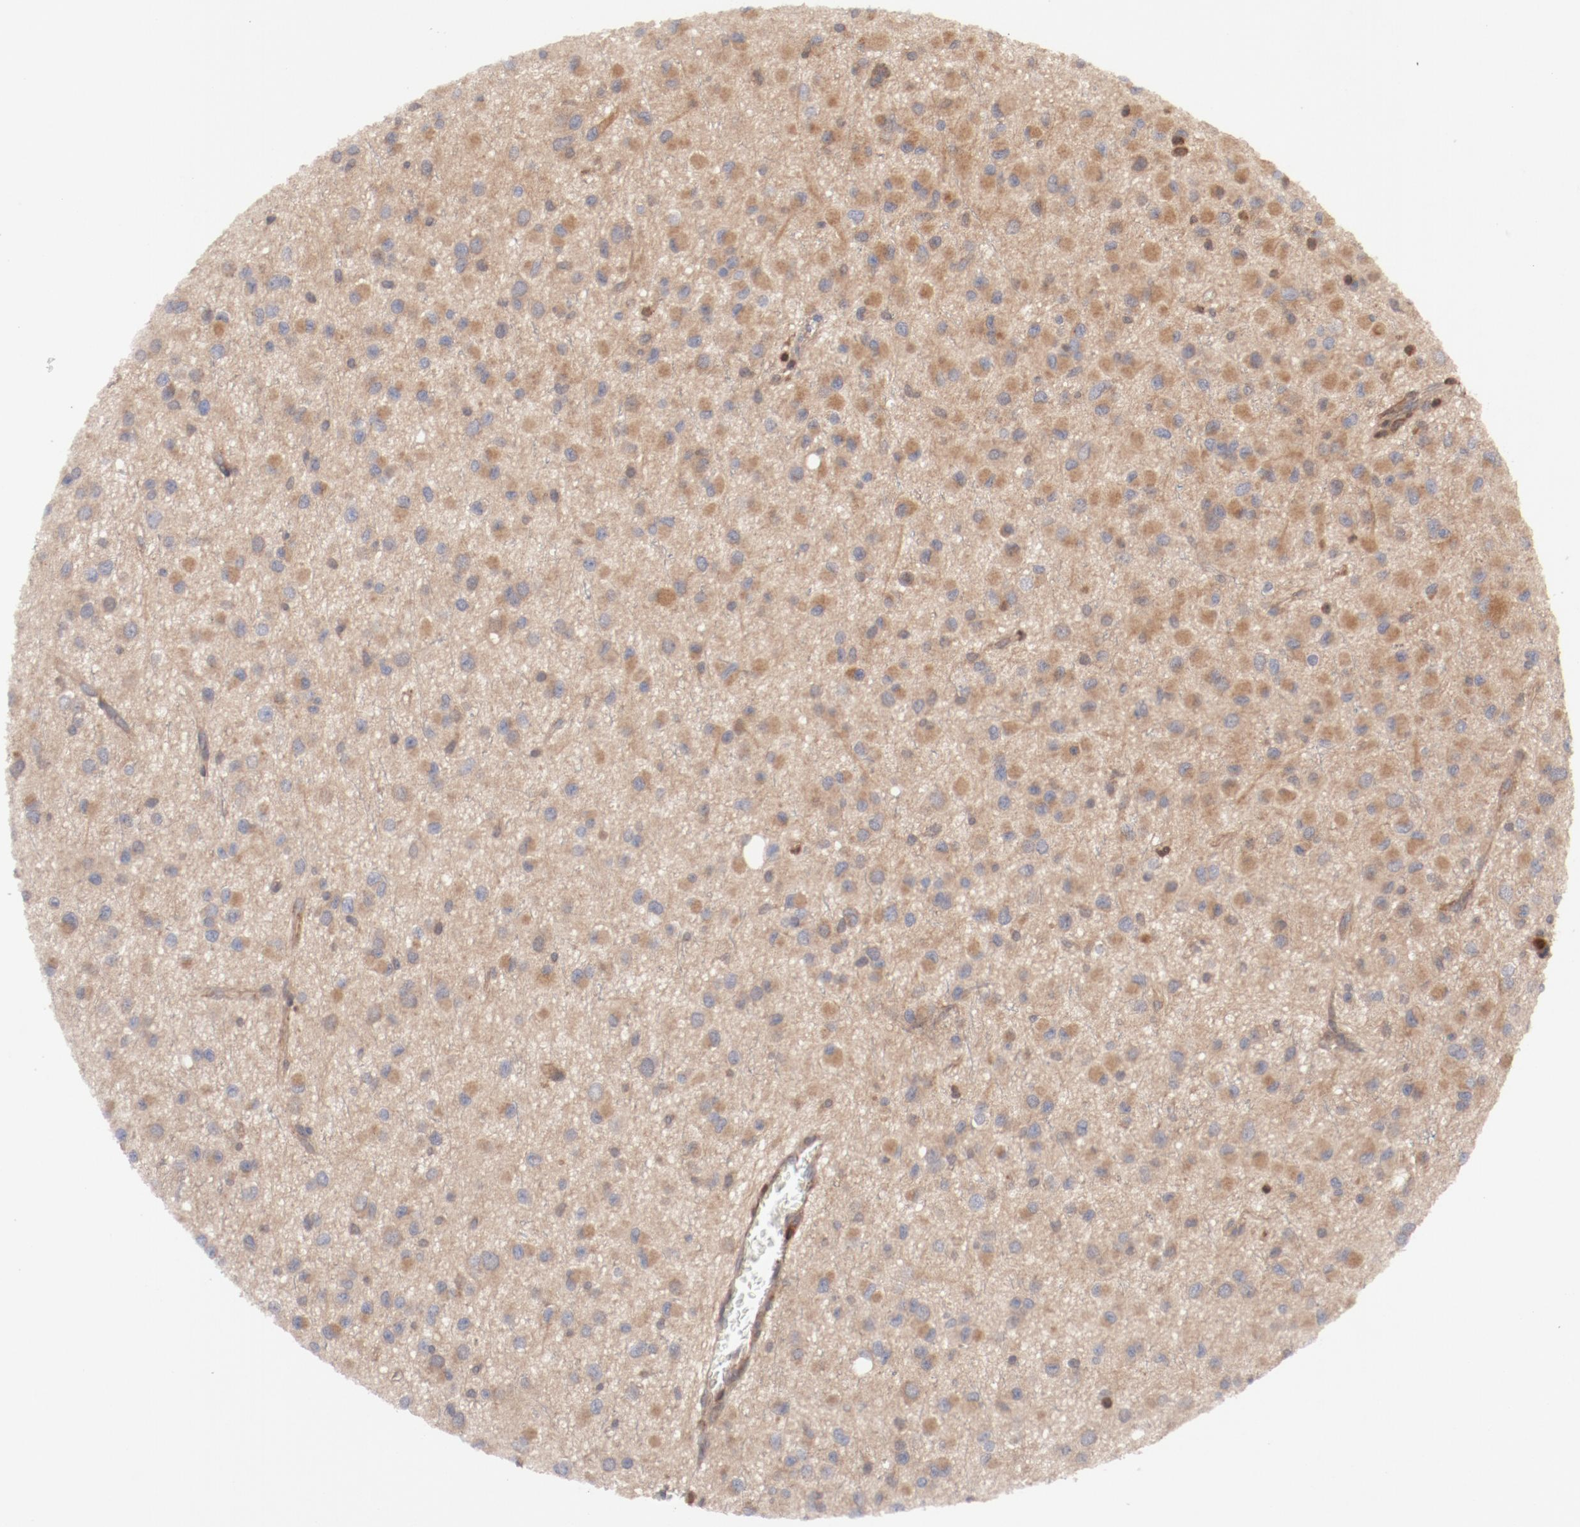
{"staining": {"intensity": "moderate", "quantity": ">75%", "location": "cytoplasmic/membranous"}, "tissue": "glioma", "cell_type": "Tumor cells", "image_type": "cancer", "snomed": [{"axis": "morphology", "description": "Glioma, malignant, Low grade"}, {"axis": "topography", "description": "Brain"}], "caption": "Immunohistochemical staining of malignant low-grade glioma displays medium levels of moderate cytoplasmic/membranous staining in approximately >75% of tumor cells. Immunohistochemistry stains the protein of interest in brown and the nuclei are stained blue.", "gene": "GUF1", "patient": {"sex": "male", "age": 42}}